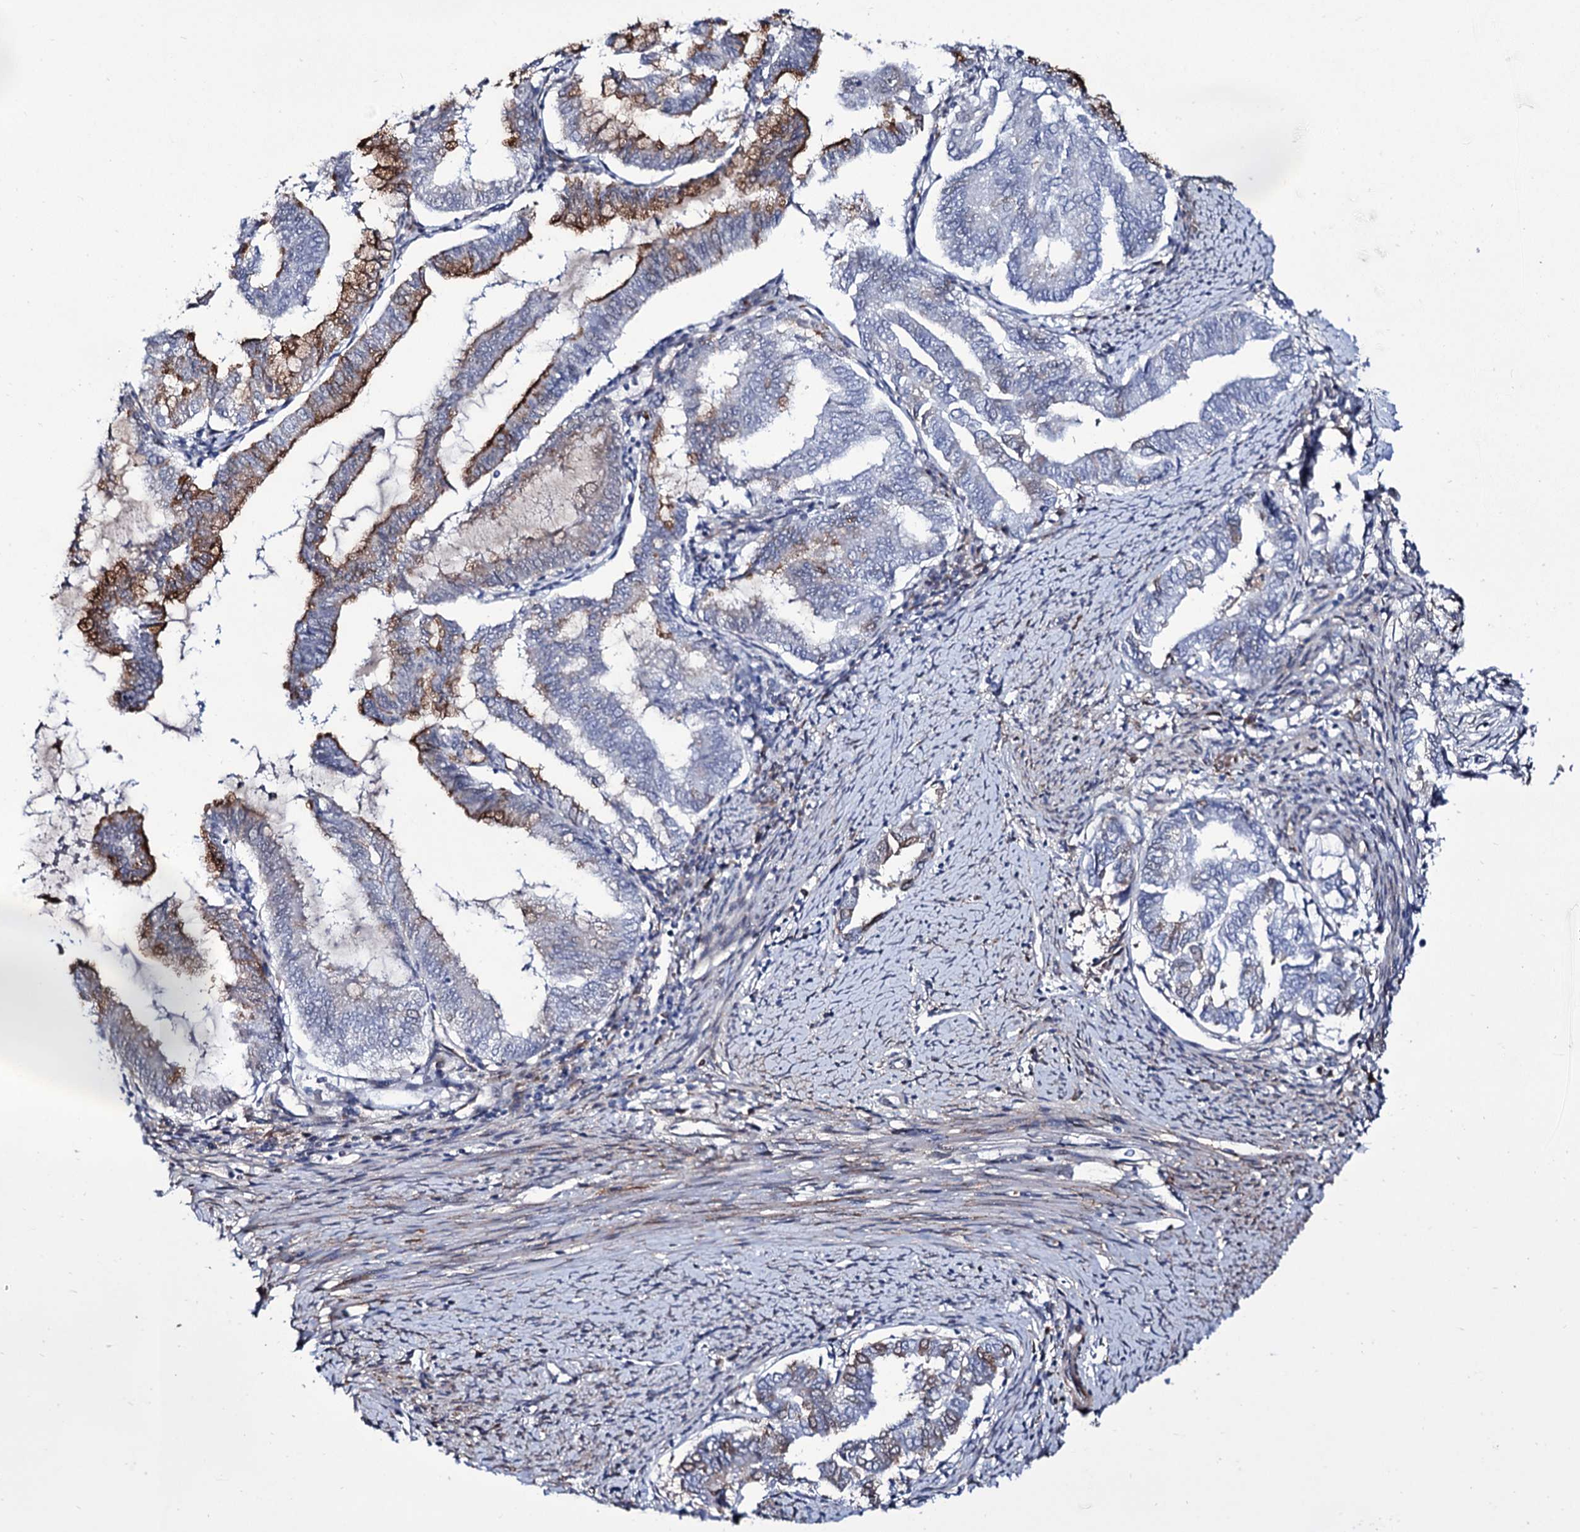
{"staining": {"intensity": "moderate", "quantity": "<25%", "location": "cytoplasmic/membranous"}, "tissue": "endometrial cancer", "cell_type": "Tumor cells", "image_type": "cancer", "snomed": [{"axis": "morphology", "description": "Adenocarcinoma, NOS"}, {"axis": "topography", "description": "Endometrium"}], "caption": "Immunohistochemical staining of human endometrial adenocarcinoma exhibits low levels of moderate cytoplasmic/membranous positivity in approximately <25% of tumor cells.", "gene": "ZC3H12C", "patient": {"sex": "female", "age": 79}}